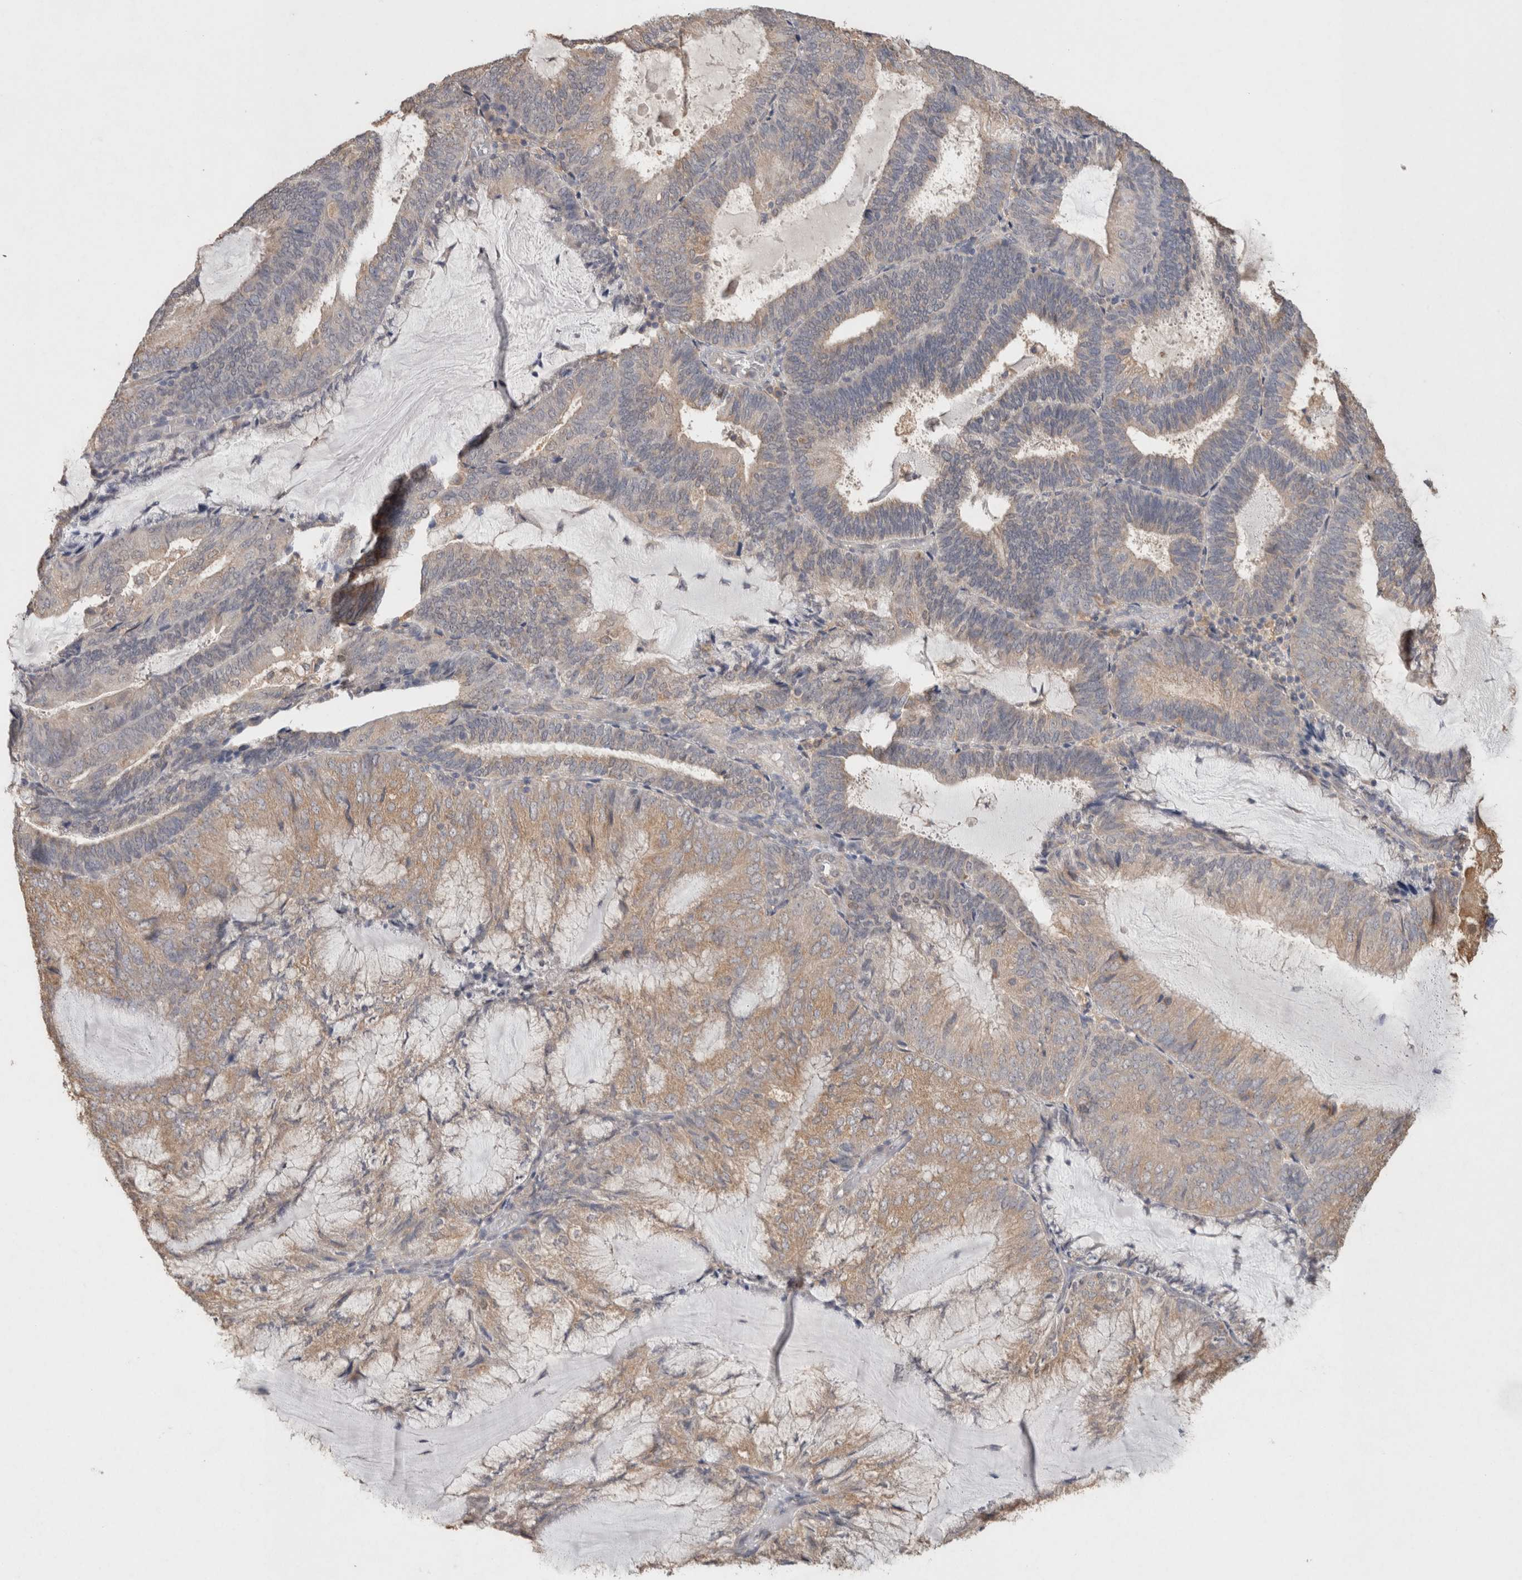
{"staining": {"intensity": "moderate", "quantity": "25%-75%", "location": "cytoplasmic/membranous"}, "tissue": "endometrial cancer", "cell_type": "Tumor cells", "image_type": "cancer", "snomed": [{"axis": "morphology", "description": "Adenocarcinoma, NOS"}, {"axis": "topography", "description": "Endometrium"}], "caption": "IHC micrograph of endometrial cancer (adenocarcinoma) stained for a protein (brown), which displays medium levels of moderate cytoplasmic/membranous positivity in approximately 25%-75% of tumor cells.", "gene": "RAB14", "patient": {"sex": "female", "age": 81}}